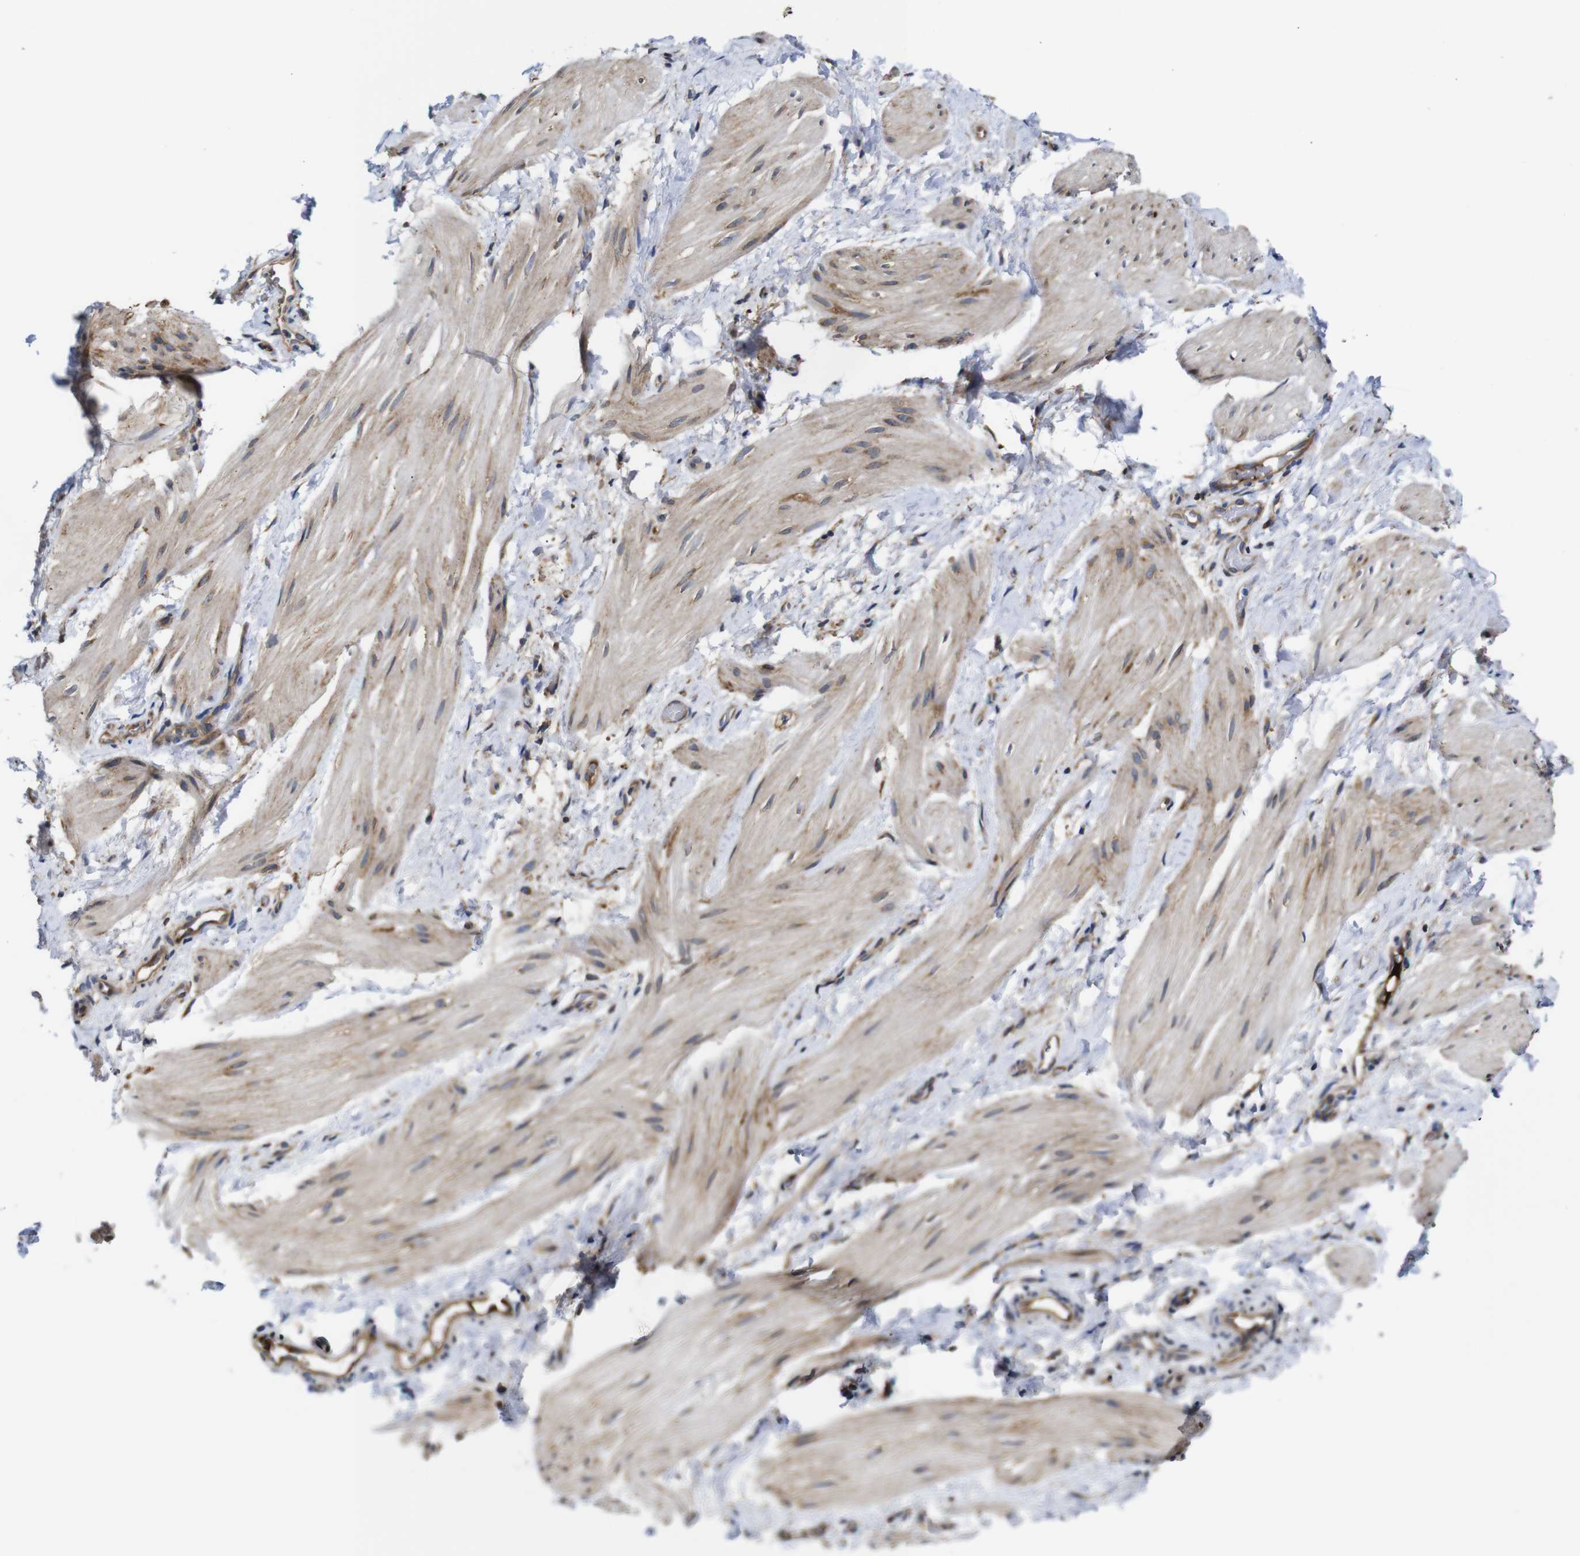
{"staining": {"intensity": "weak", "quantity": ">75%", "location": "cytoplasmic/membranous"}, "tissue": "smooth muscle", "cell_type": "Smooth muscle cells", "image_type": "normal", "snomed": [{"axis": "morphology", "description": "Normal tissue, NOS"}, {"axis": "topography", "description": "Smooth muscle"}], "caption": "Normal smooth muscle displays weak cytoplasmic/membranous positivity in about >75% of smooth muscle cells The protein is shown in brown color, while the nuclei are stained blue..", "gene": "CLCC1", "patient": {"sex": "male", "age": 16}}